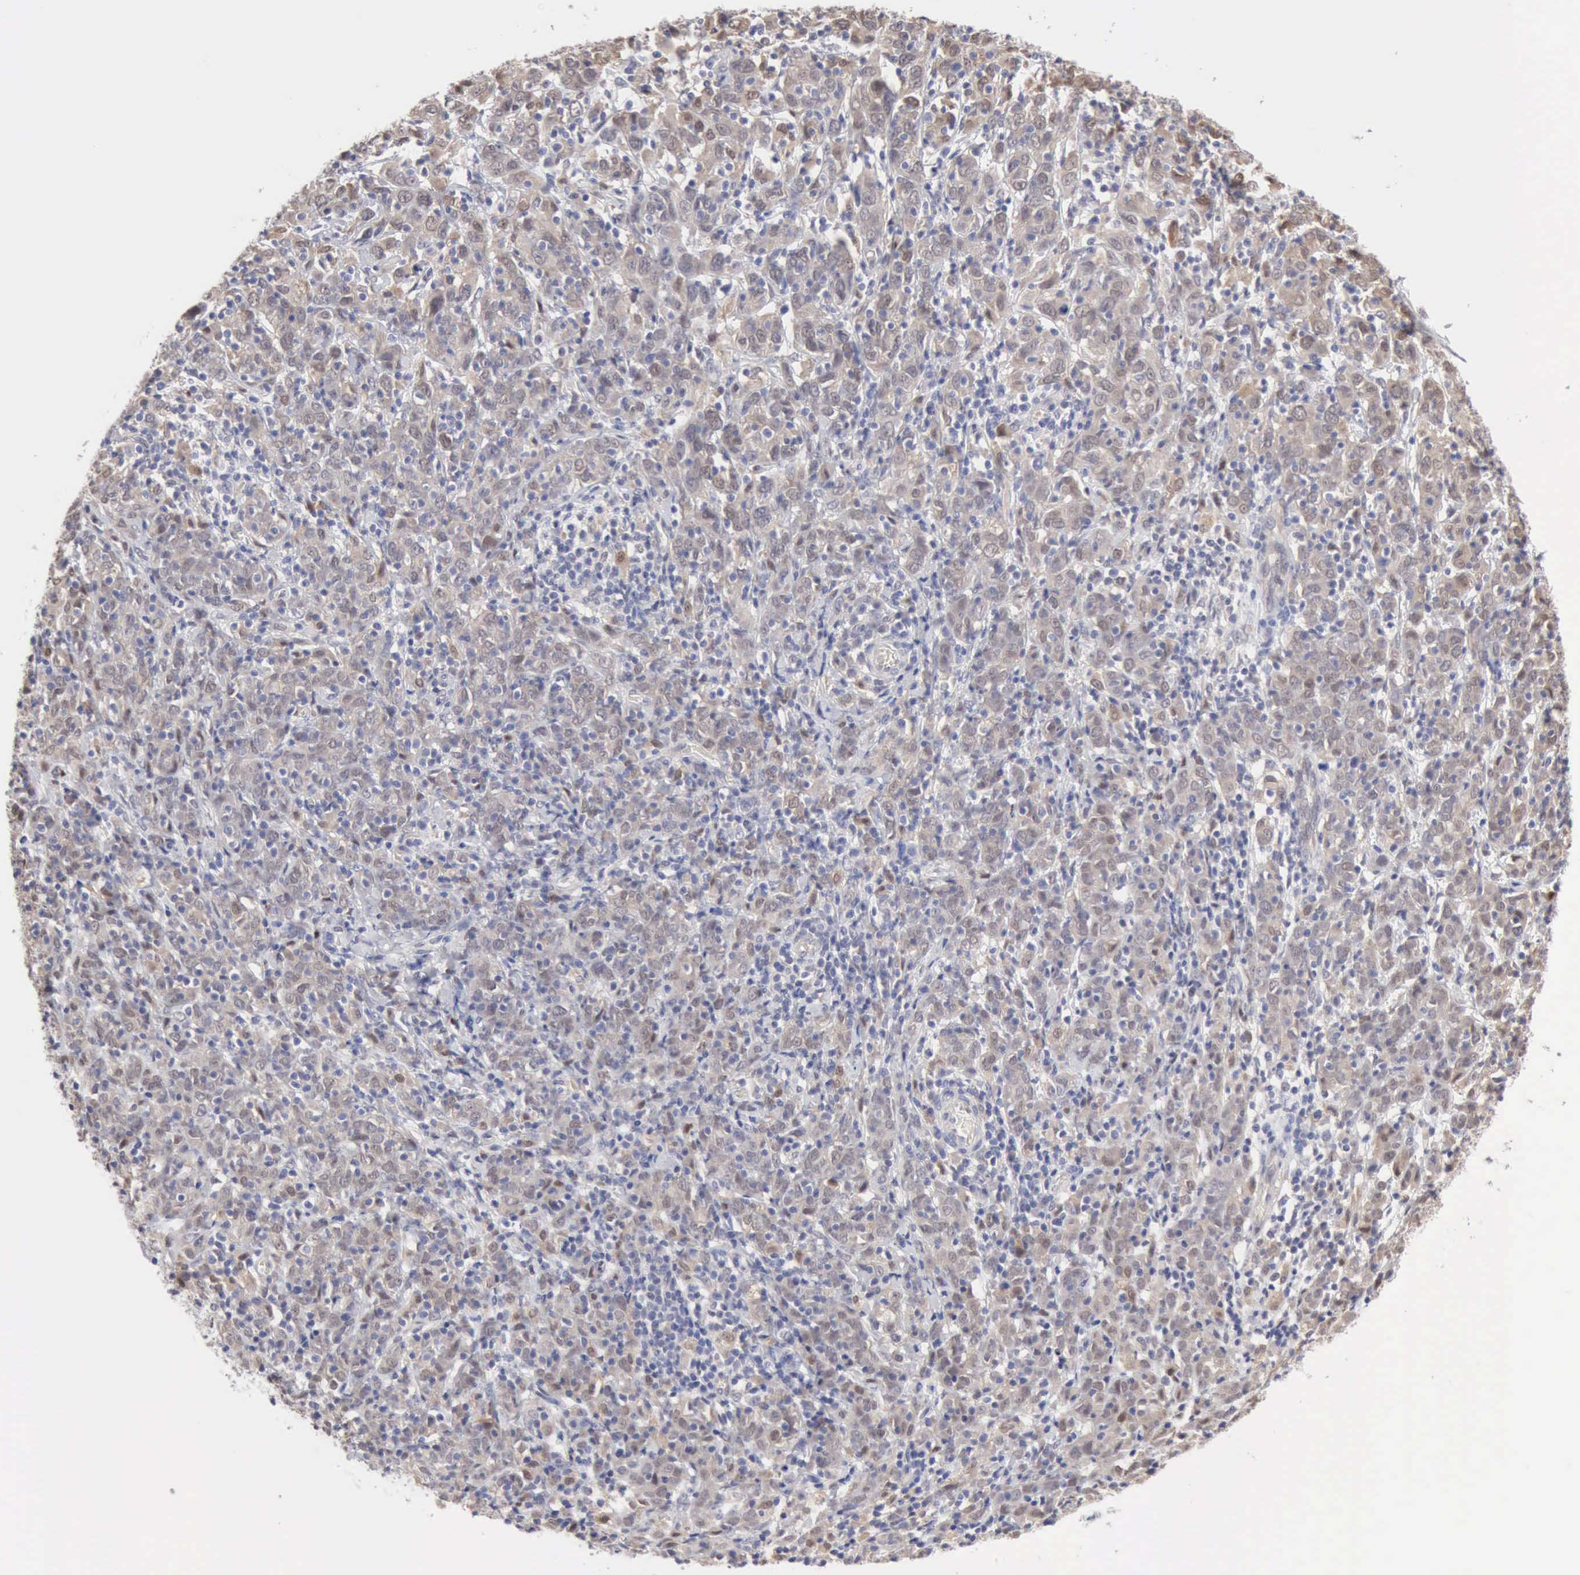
{"staining": {"intensity": "weak", "quantity": "25%-75%", "location": "cytoplasmic/membranous"}, "tissue": "cervical cancer", "cell_type": "Tumor cells", "image_type": "cancer", "snomed": [{"axis": "morphology", "description": "Normal tissue, NOS"}, {"axis": "morphology", "description": "Squamous cell carcinoma, NOS"}, {"axis": "topography", "description": "Cervix"}], "caption": "Immunohistochemical staining of human cervical cancer (squamous cell carcinoma) reveals low levels of weak cytoplasmic/membranous protein staining in about 25%-75% of tumor cells.", "gene": "PTGR2", "patient": {"sex": "female", "age": 67}}